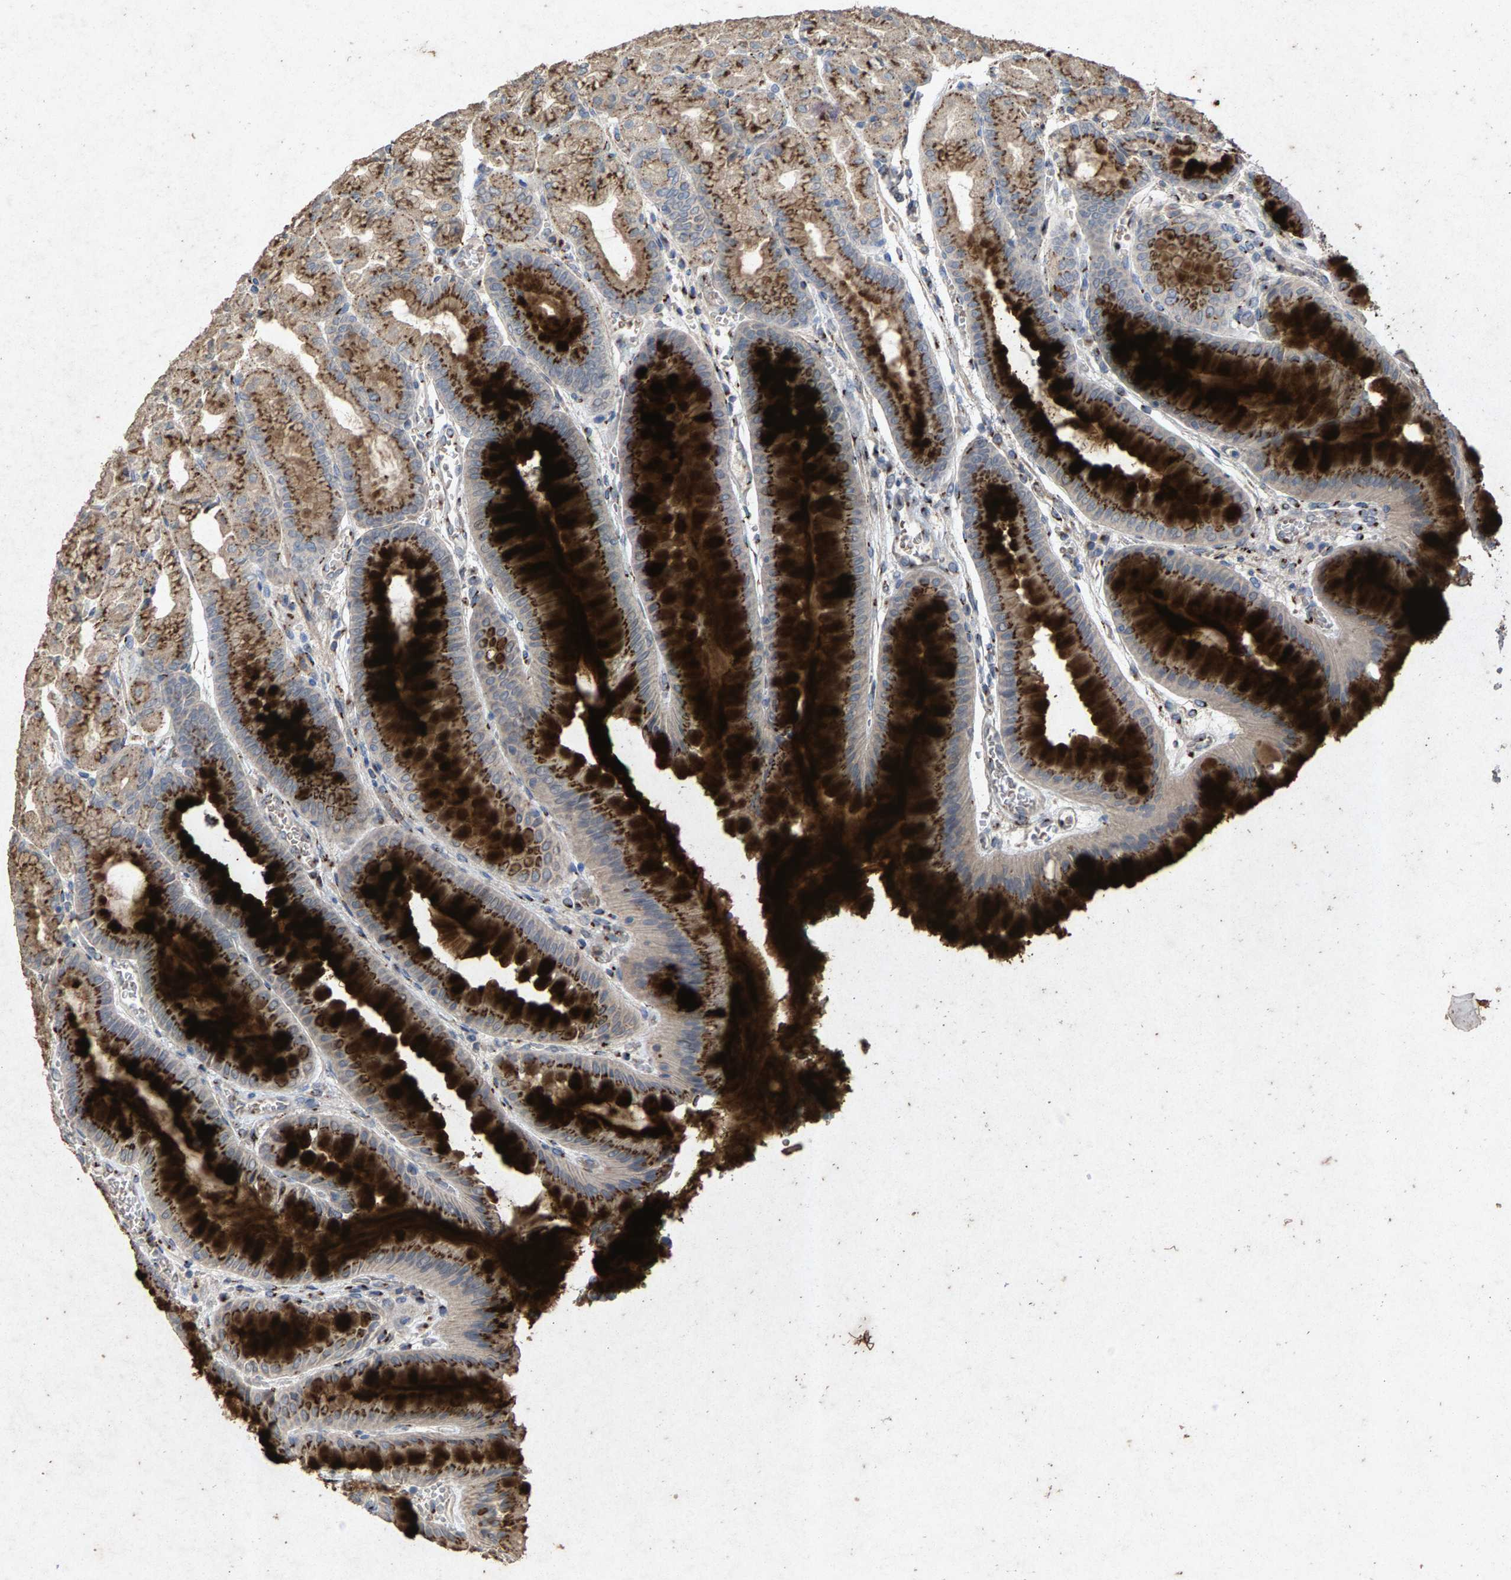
{"staining": {"intensity": "strong", "quantity": ">75%", "location": "cytoplasmic/membranous"}, "tissue": "stomach", "cell_type": "Glandular cells", "image_type": "normal", "snomed": [{"axis": "morphology", "description": "Normal tissue, NOS"}, {"axis": "morphology", "description": "Carcinoid, malignant, NOS"}, {"axis": "topography", "description": "Stomach, upper"}], "caption": "Immunohistochemical staining of unremarkable stomach reveals high levels of strong cytoplasmic/membranous staining in approximately >75% of glandular cells.", "gene": "MAN2A1", "patient": {"sex": "male", "age": 39}}